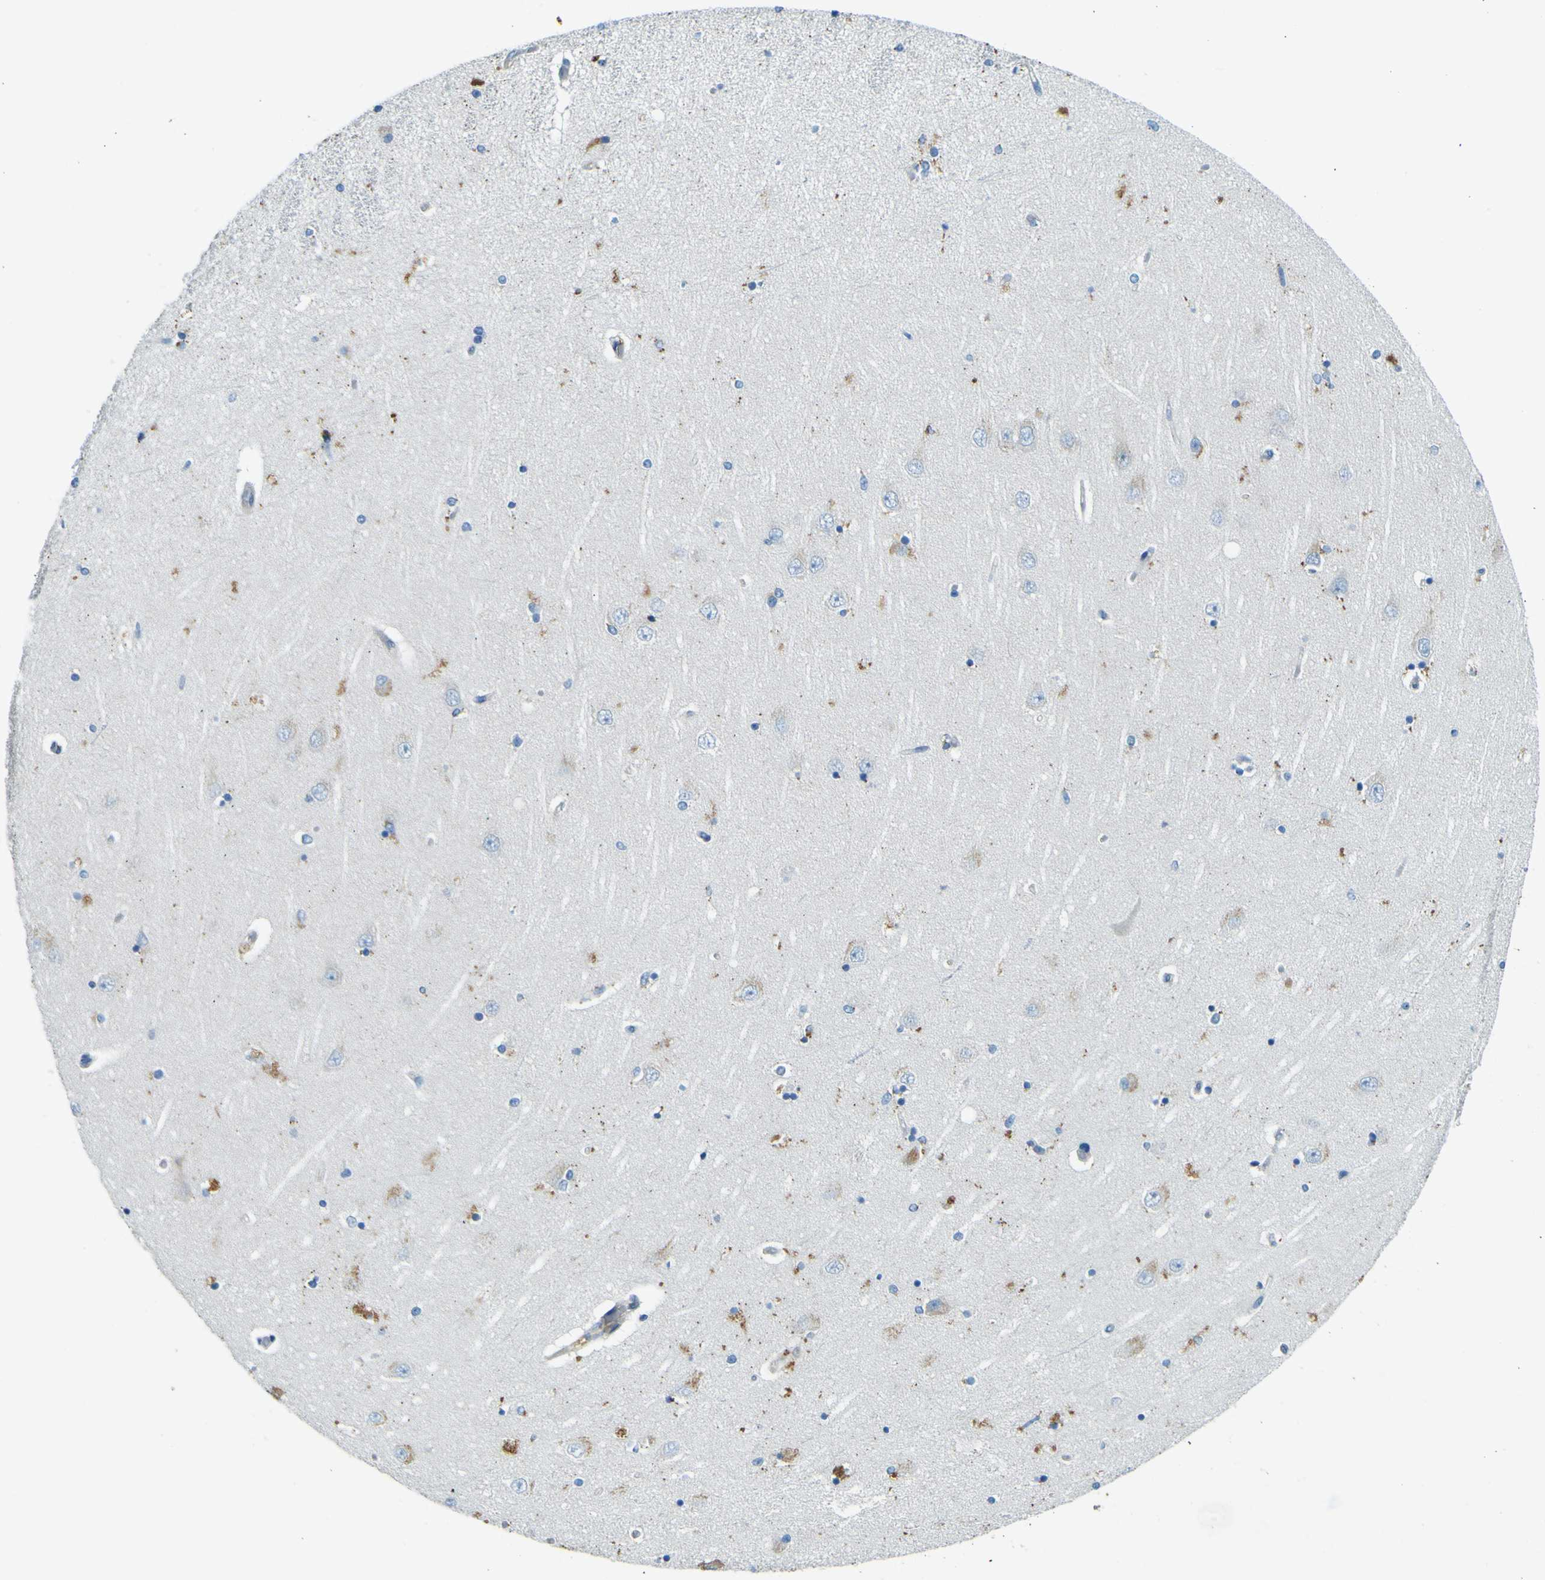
{"staining": {"intensity": "negative", "quantity": "none", "location": "none"}, "tissue": "hippocampus", "cell_type": "Glial cells", "image_type": "normal", "snomed": [{"axis": "morphology", "description": "Normal tissue, NOS"}, {"axis": "topography", "description": "Hippocampus"}], "caption": "Immunohistochemical staining of normal human hippocampus demonstrates no significant expression in glial cells.", "gene": "PDE9A", "patient": {"sex": "female", "age": 54}}